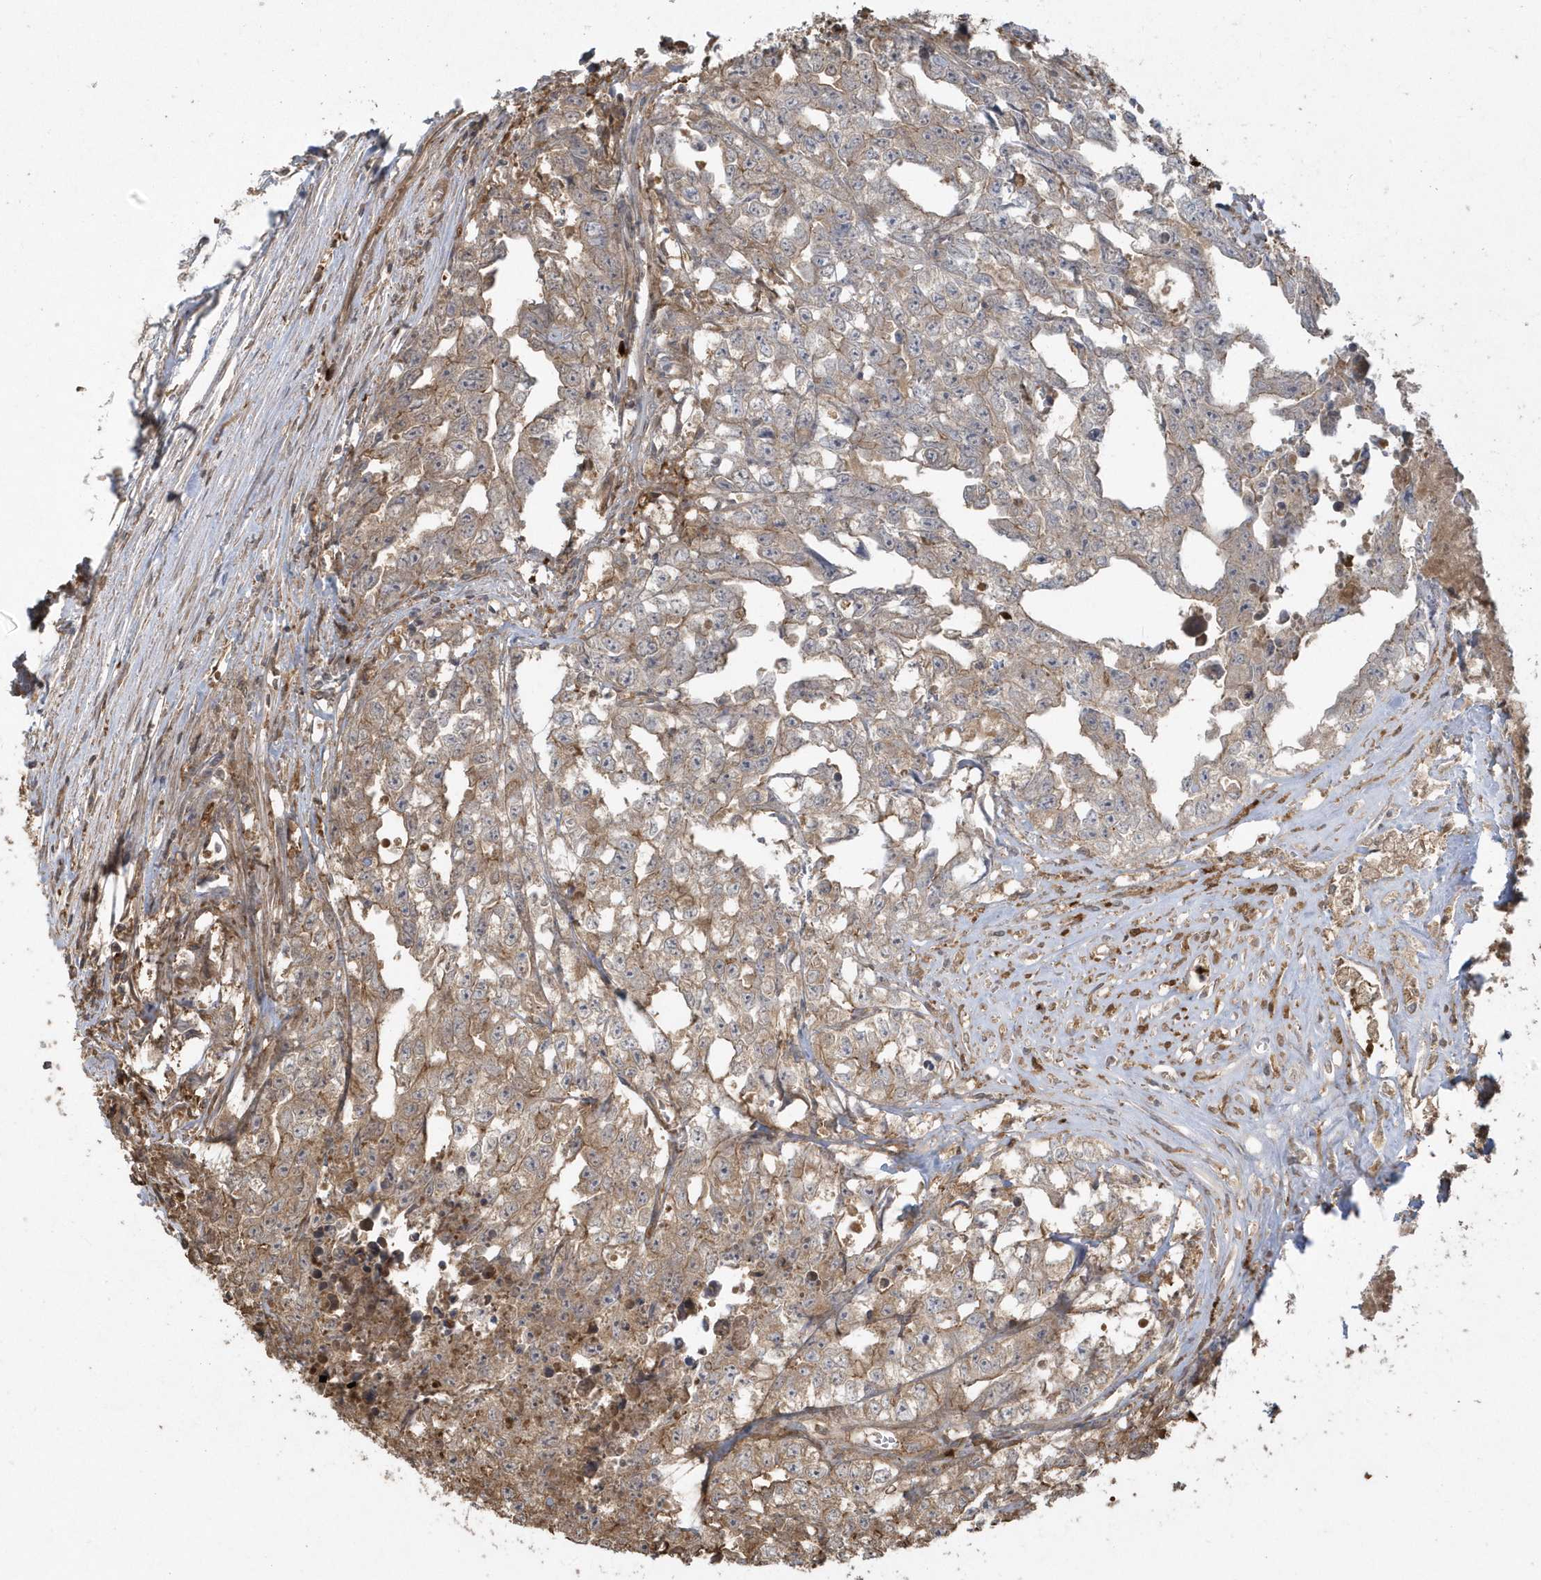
{"staining": {"intensity": "strong", "quantity": "<25%", "location": "cytoplasmic/membranous"}, "tissue": "testis cancer", "cell_type": "Tumor cells", "image_type": "cancer", "snomed": [{"axis": "morphology", "description": "Seminoma, NOS"}, {"axis": "morphology", "description": "Carcinoma, Embryonal, NOS"}, {"axis": "topography", "description": "Testis"}], "caption": "Immunohistochemical staining of seminoma (testis) shows medium levels of strong cytoplasmic/membranous expression in approximately <25% of tumor cells. (Stains: DAB in brown, nuclei in blue, Microscopy: brightfield microscopy at high magnification).", "gene": "HNMT", "patient": {"sex": "male", "age": 43}}